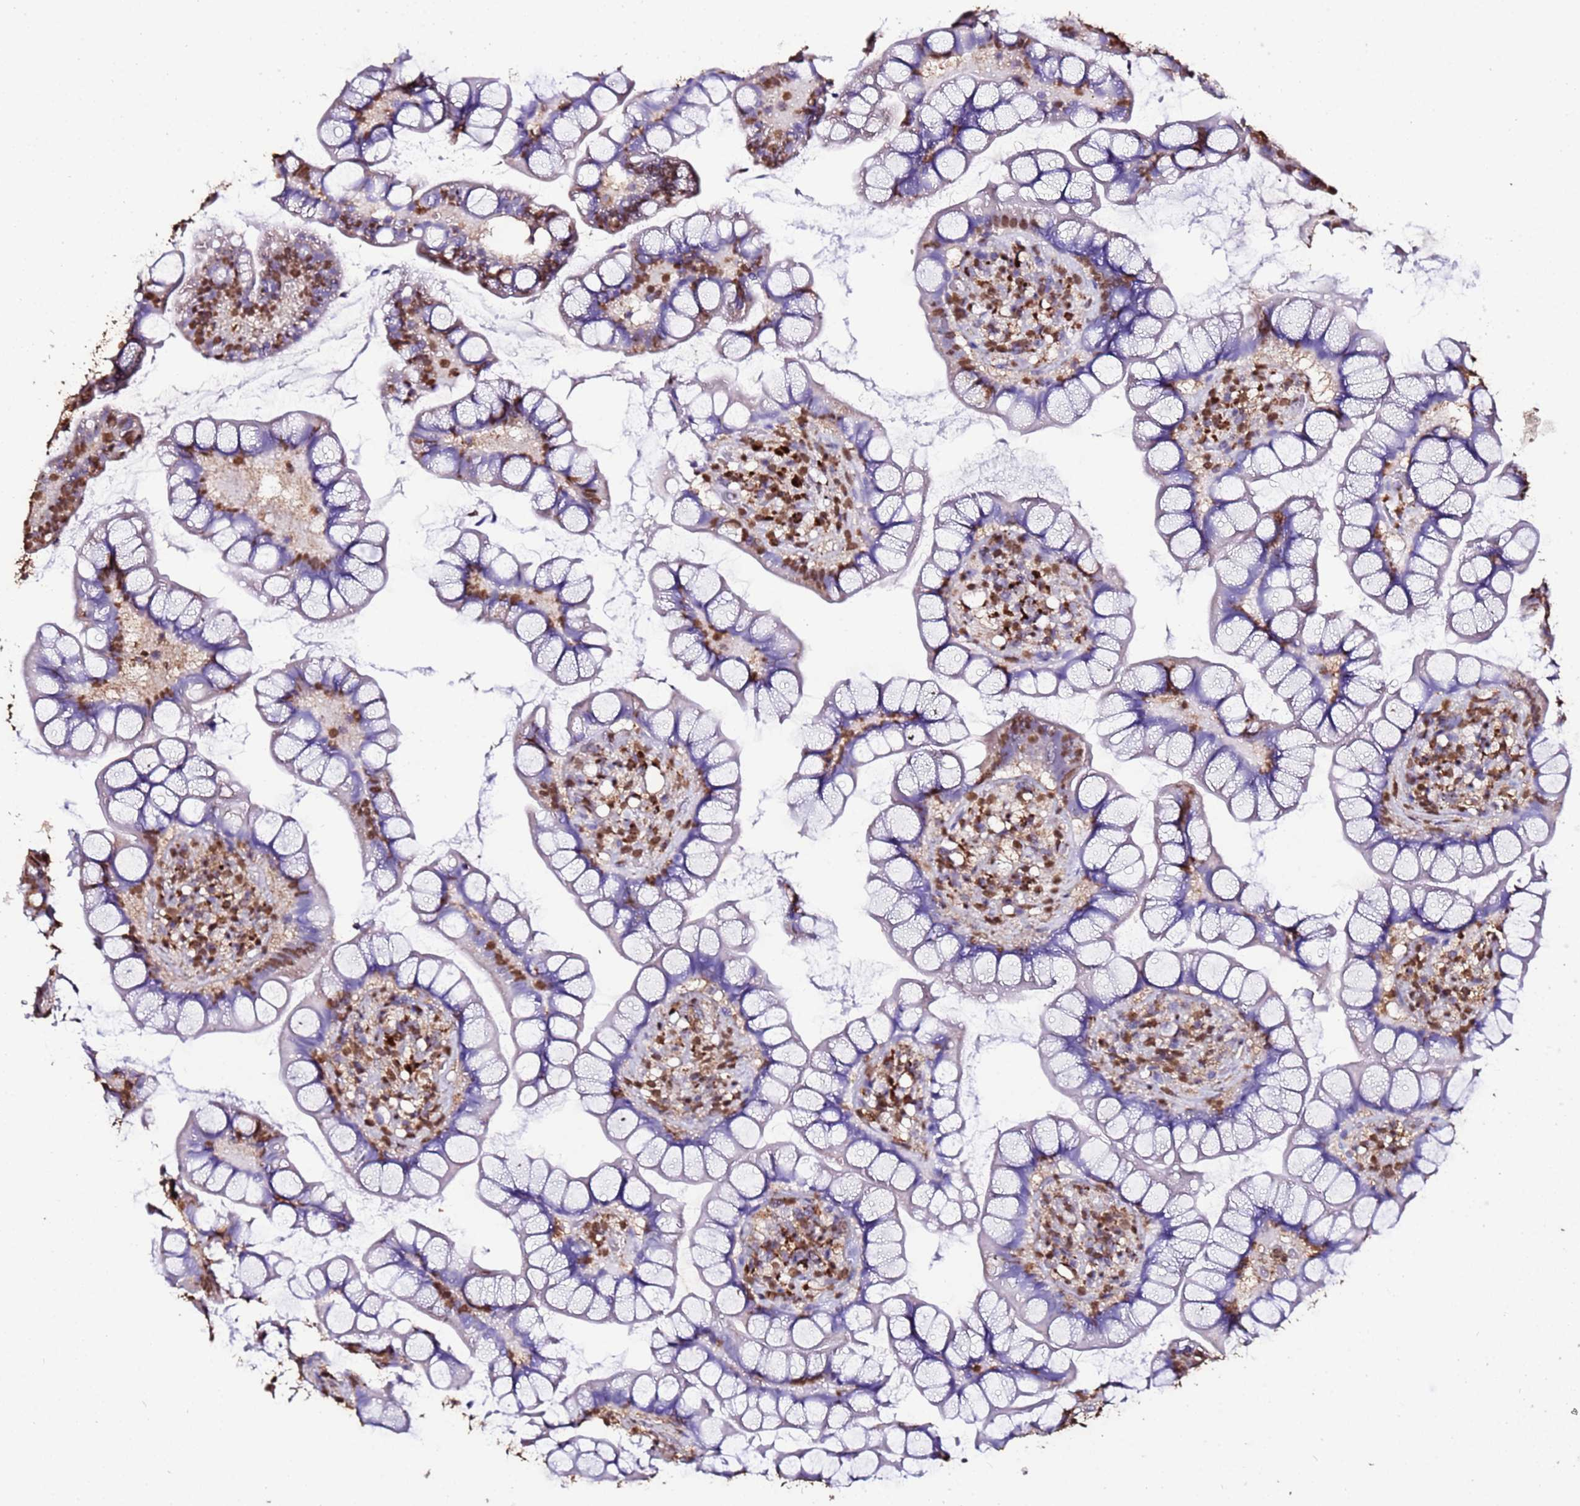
{"staining": {"intensity": "moderate", "quantity": "25%-75%", "location": "nuclear"}, "tissue": "small intestine", "cell_type": "Glandular cells", "image_type": "normal", "snomed": [{"axis": "morphology", "description": "Normal tissue, NOS"}, {"axis": "topography", "description": "Small intestine"}], "caption": "About 25%-75% of glandular cells in normal small intestine reveal moderate nuclear protein staining as visualized by brown immunohistochemical staining.", "gene": "TRIP6", "patient": {"sex": "male", "age": 70}}